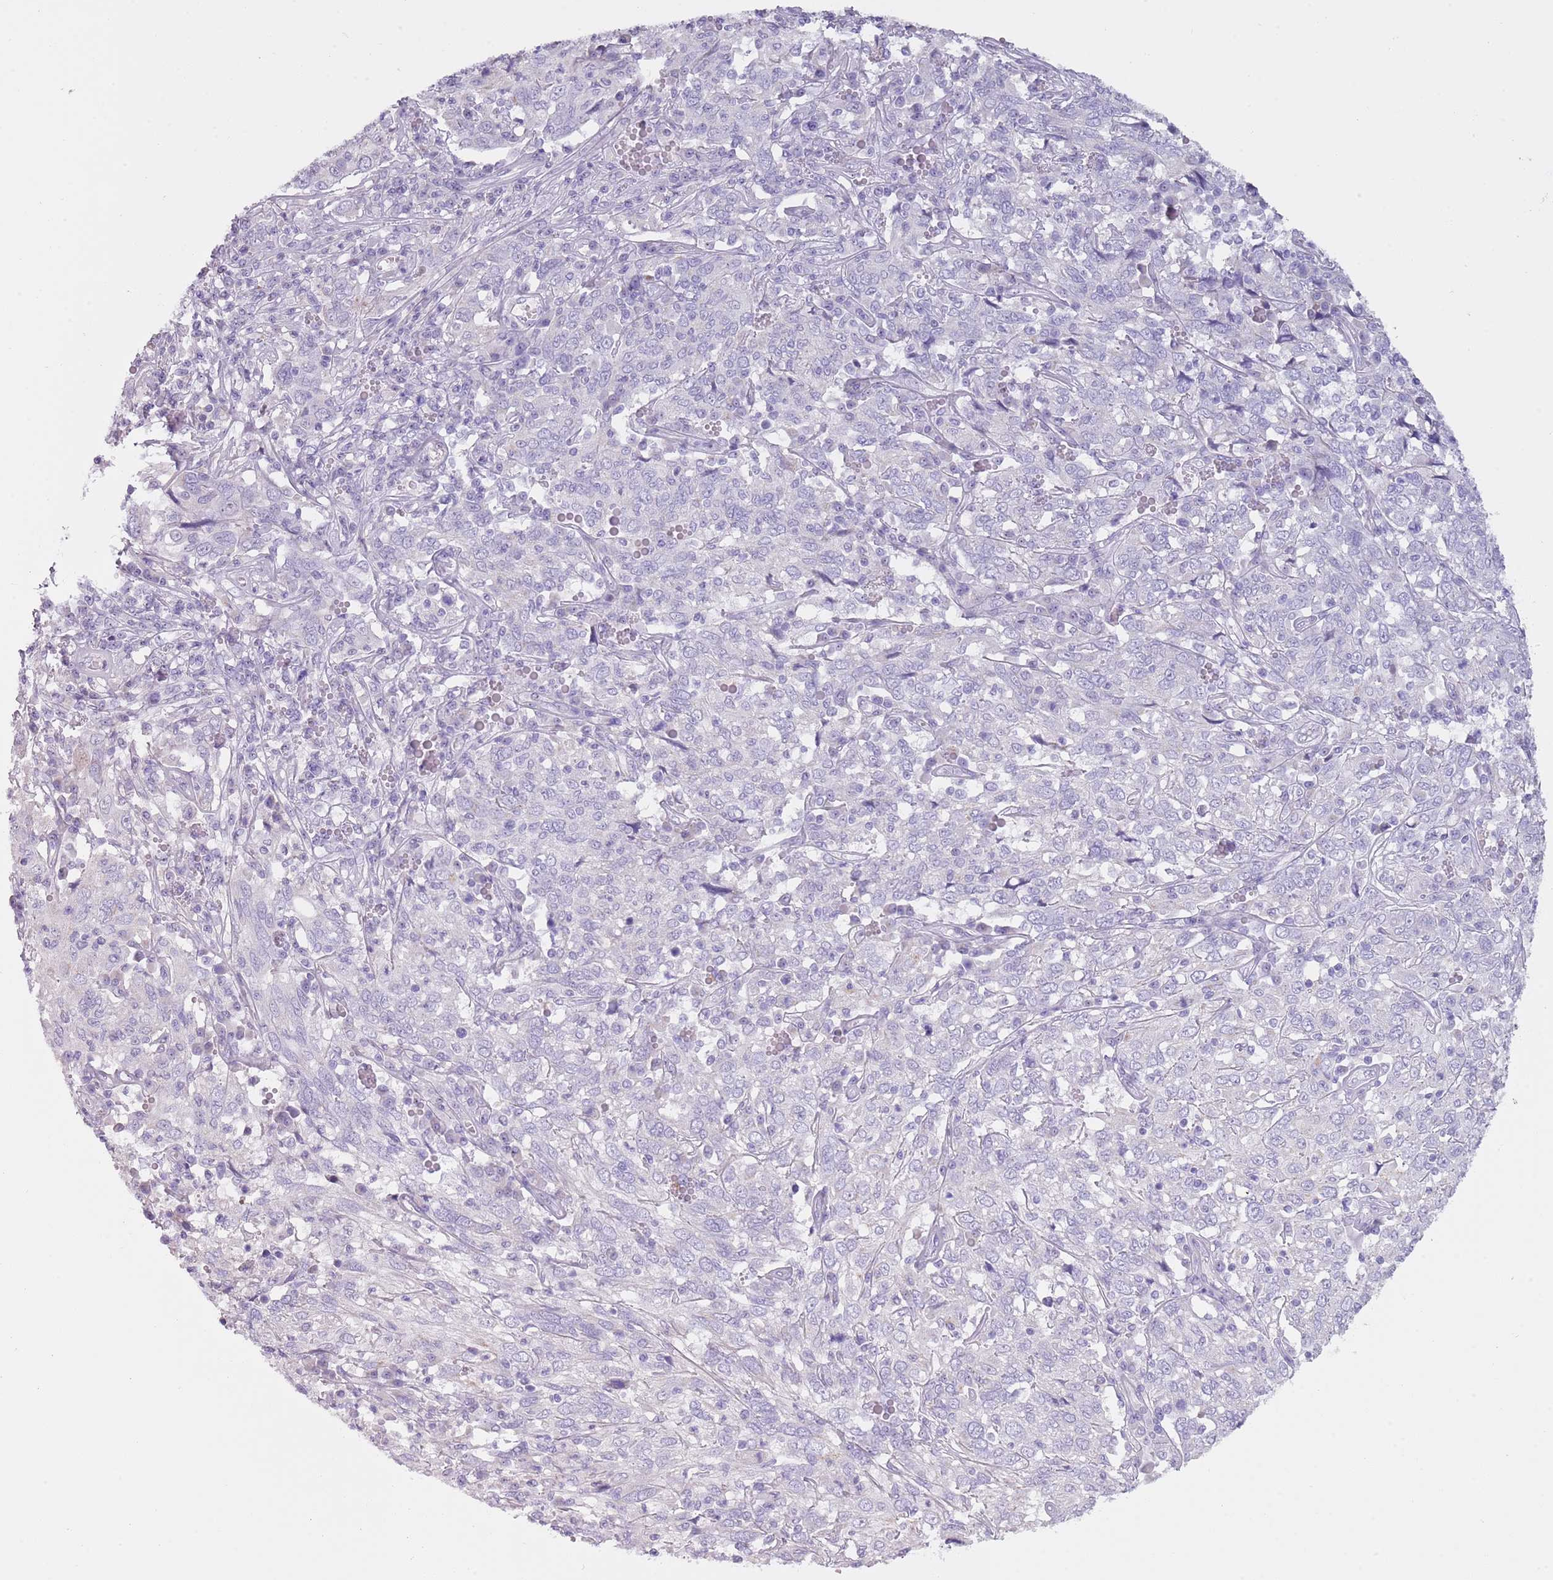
{"staining": {"intensity": "negative", "quantity": "none", "location": "none"}, "tissue": "cervical cancer", "cell_type": "Tumor cells", "image_type": "cancer", "snomed": [{"axis": "morphology", "description": "Squamous cell carcinoma, NOS"}, {"axis": "topography", "description": "Cervix"}], "caption": "Tumor cells show no significant protein positivity in squamous cell carcinoma (cervical).", "gene": "NBPF6", "patient": {"sex": "female", "age": 46}}